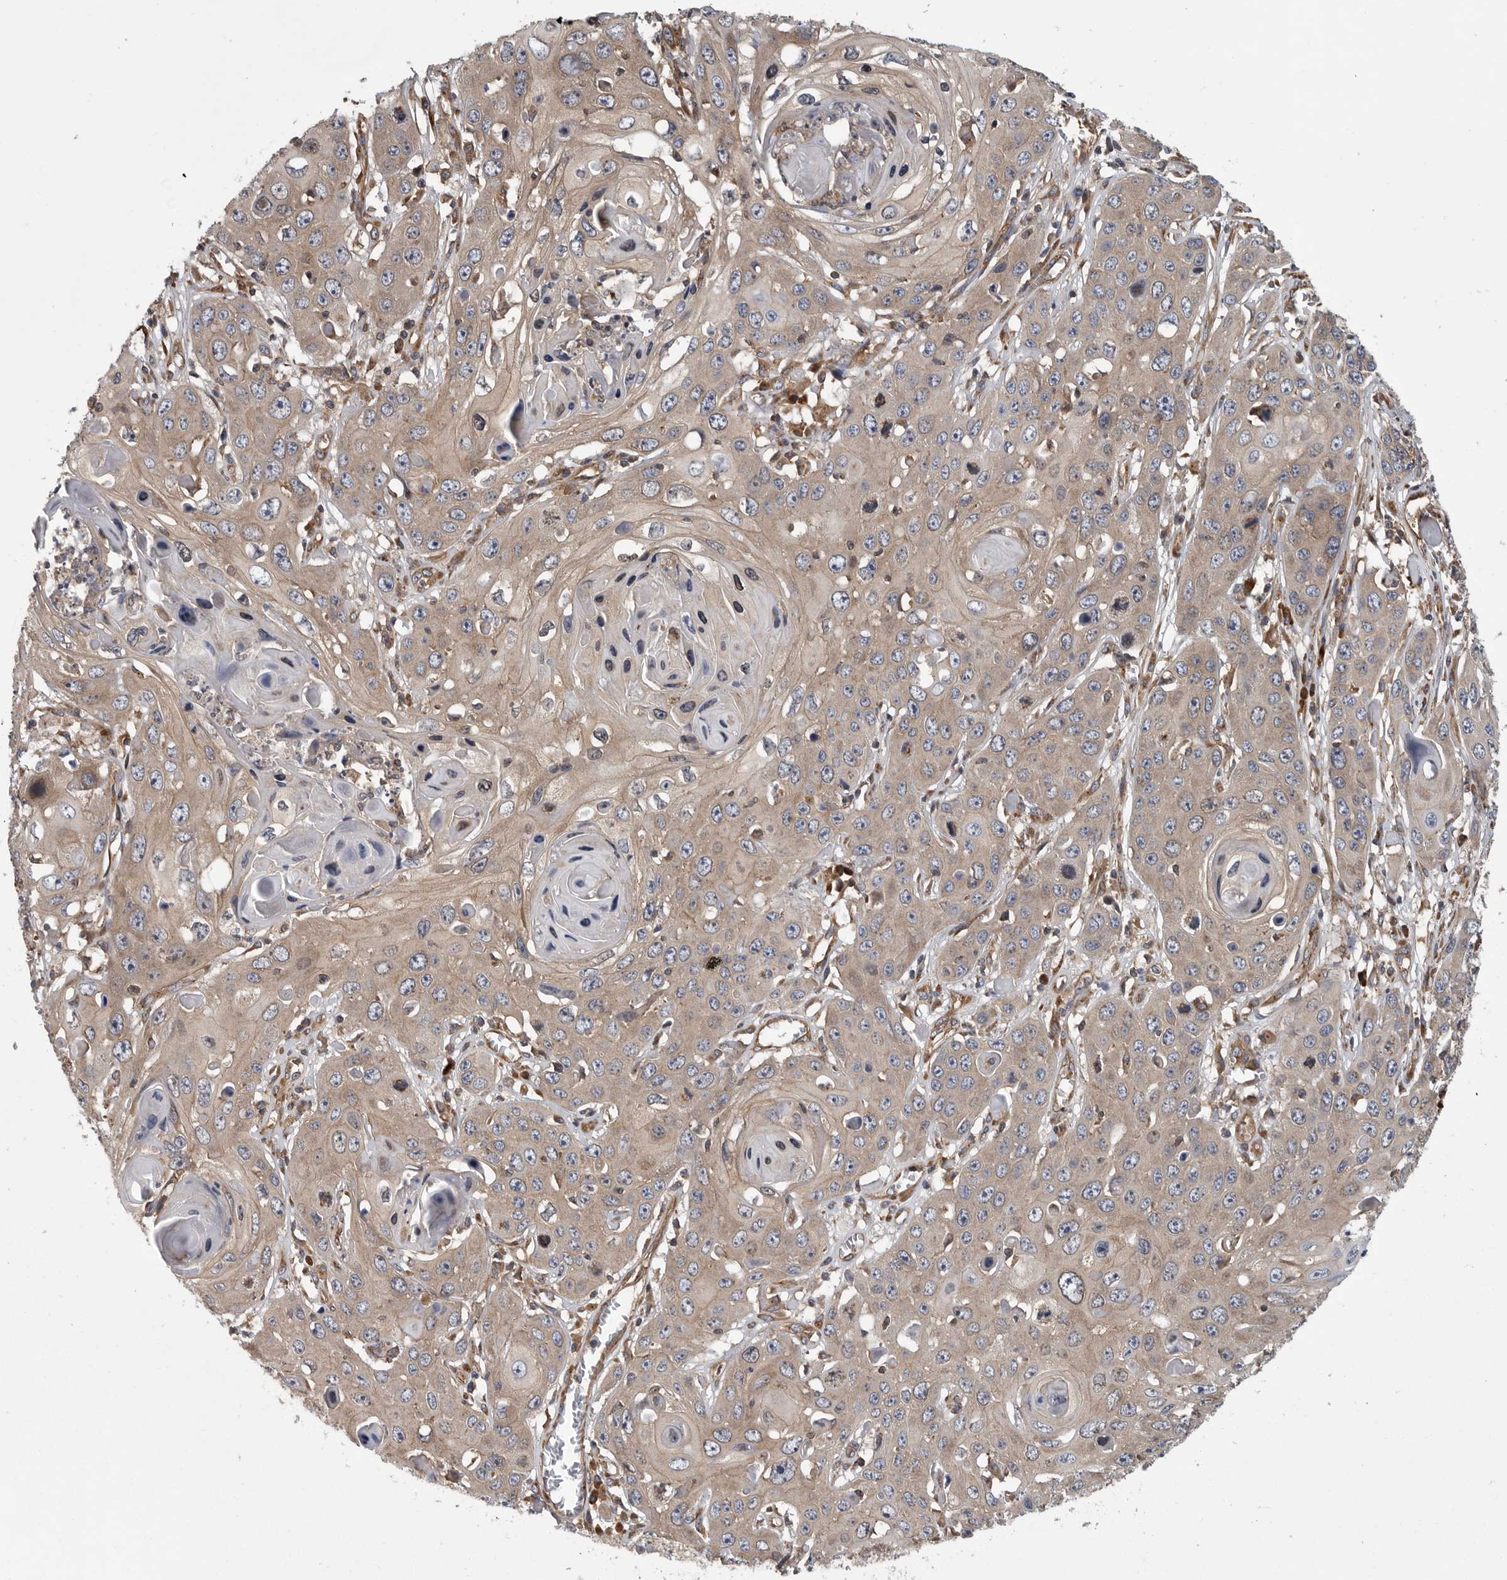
{"staining": {"intensity": "weak", "quantity": ">75%", "location": "cytoplasmic/membranous"}, "tissue": "skin cancer", "cell_type": "Tumor cells", "image_type": "cancer", "snomed": [{"axis": "morphology", "description": "Squamous cell carcinoma, NOS"}, {"axis": "topography", "description": "Skin"}], "caption": "Immunohistochemical staining of human skin squamous cell carcinoma shows low levels of weak cytoplasmic/membranous protein positivity in about >75% of tumor cells.", "gene": "OXR1", "patient": {"sex": "male", "age": 55}}